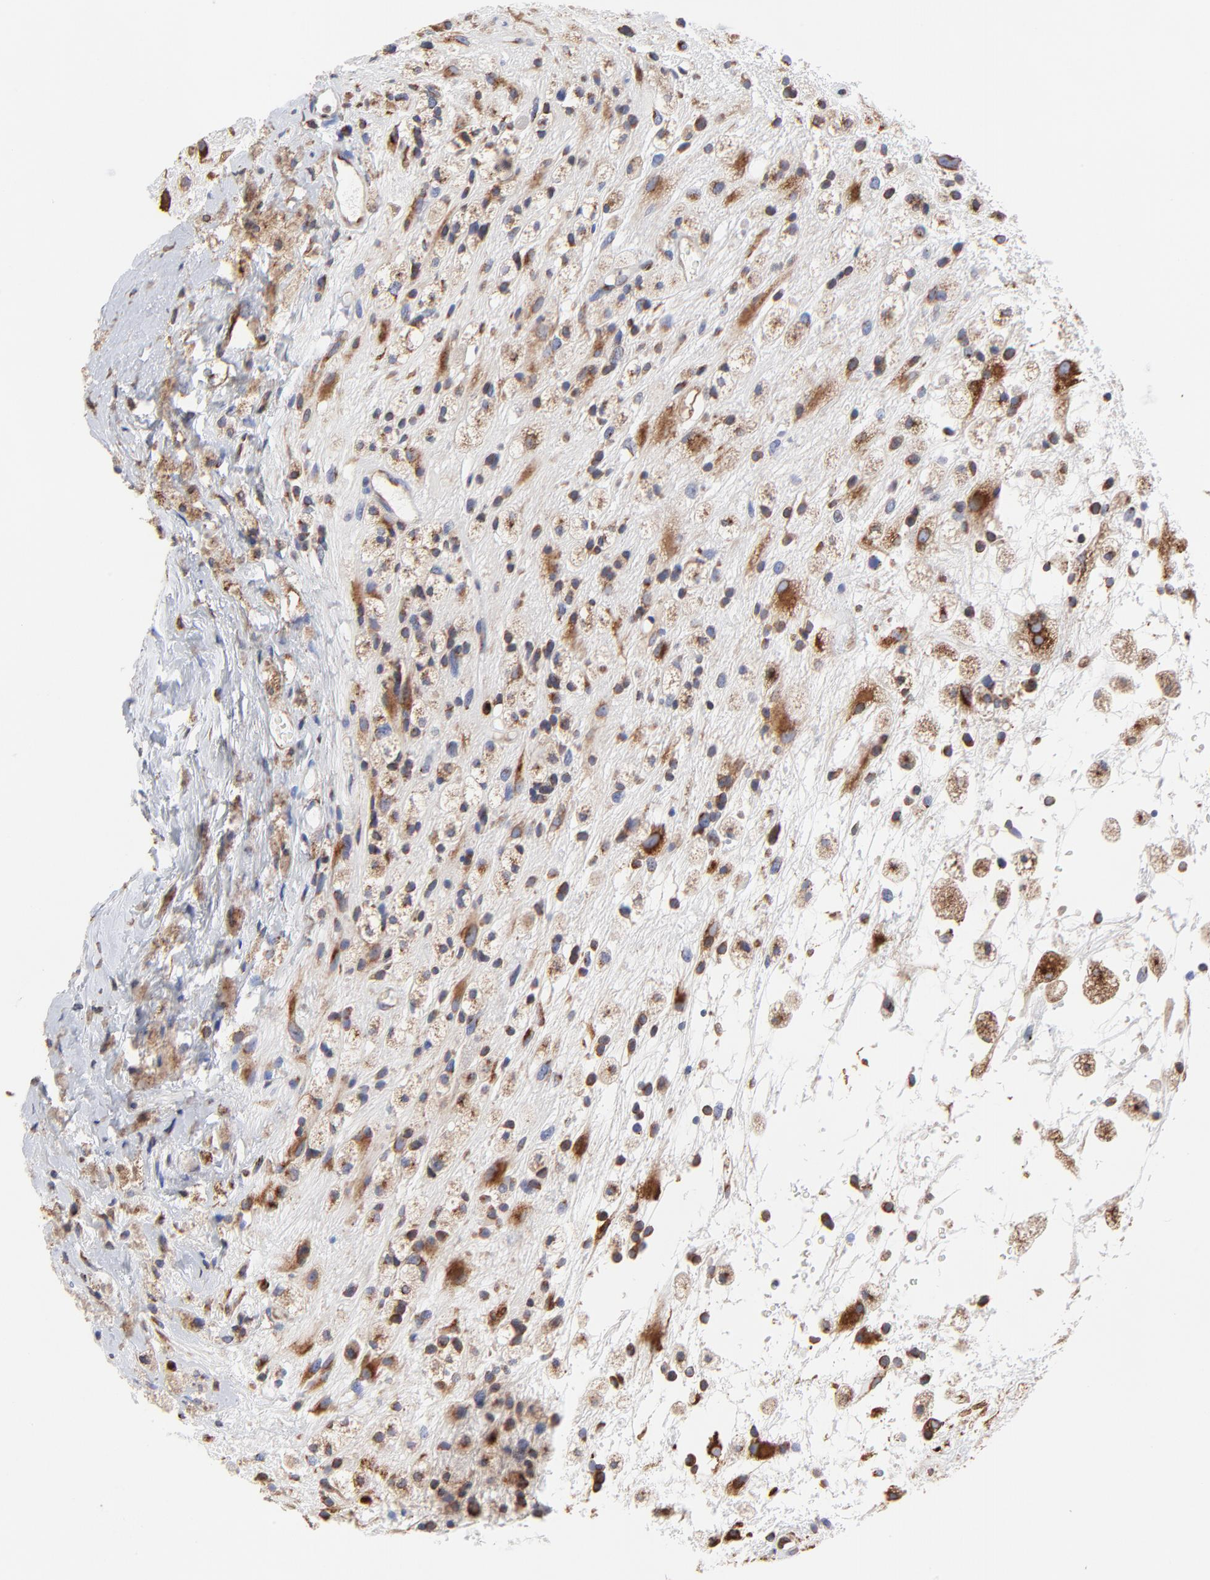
{"staining": {"intensity": "moderate", "quantity": ">75%", "location": "cytoplasmic/membranous"}, "tissue": "glioma", "cell_type": "Tumor cells", "image_type": "cancer", "snomed": [{"axis": "morphology", "description": "Glioma, malignant, High grade"}, {"axis": "topography", "description": "Brain"}], "caption": "Glioma stained for a protein (brown) exhibits moderate cytoplasmic/membranous positive expression in about >75% of tumor cells.", "gene": "LMAN1", "patient": {"sex": "male", "age": 48}}